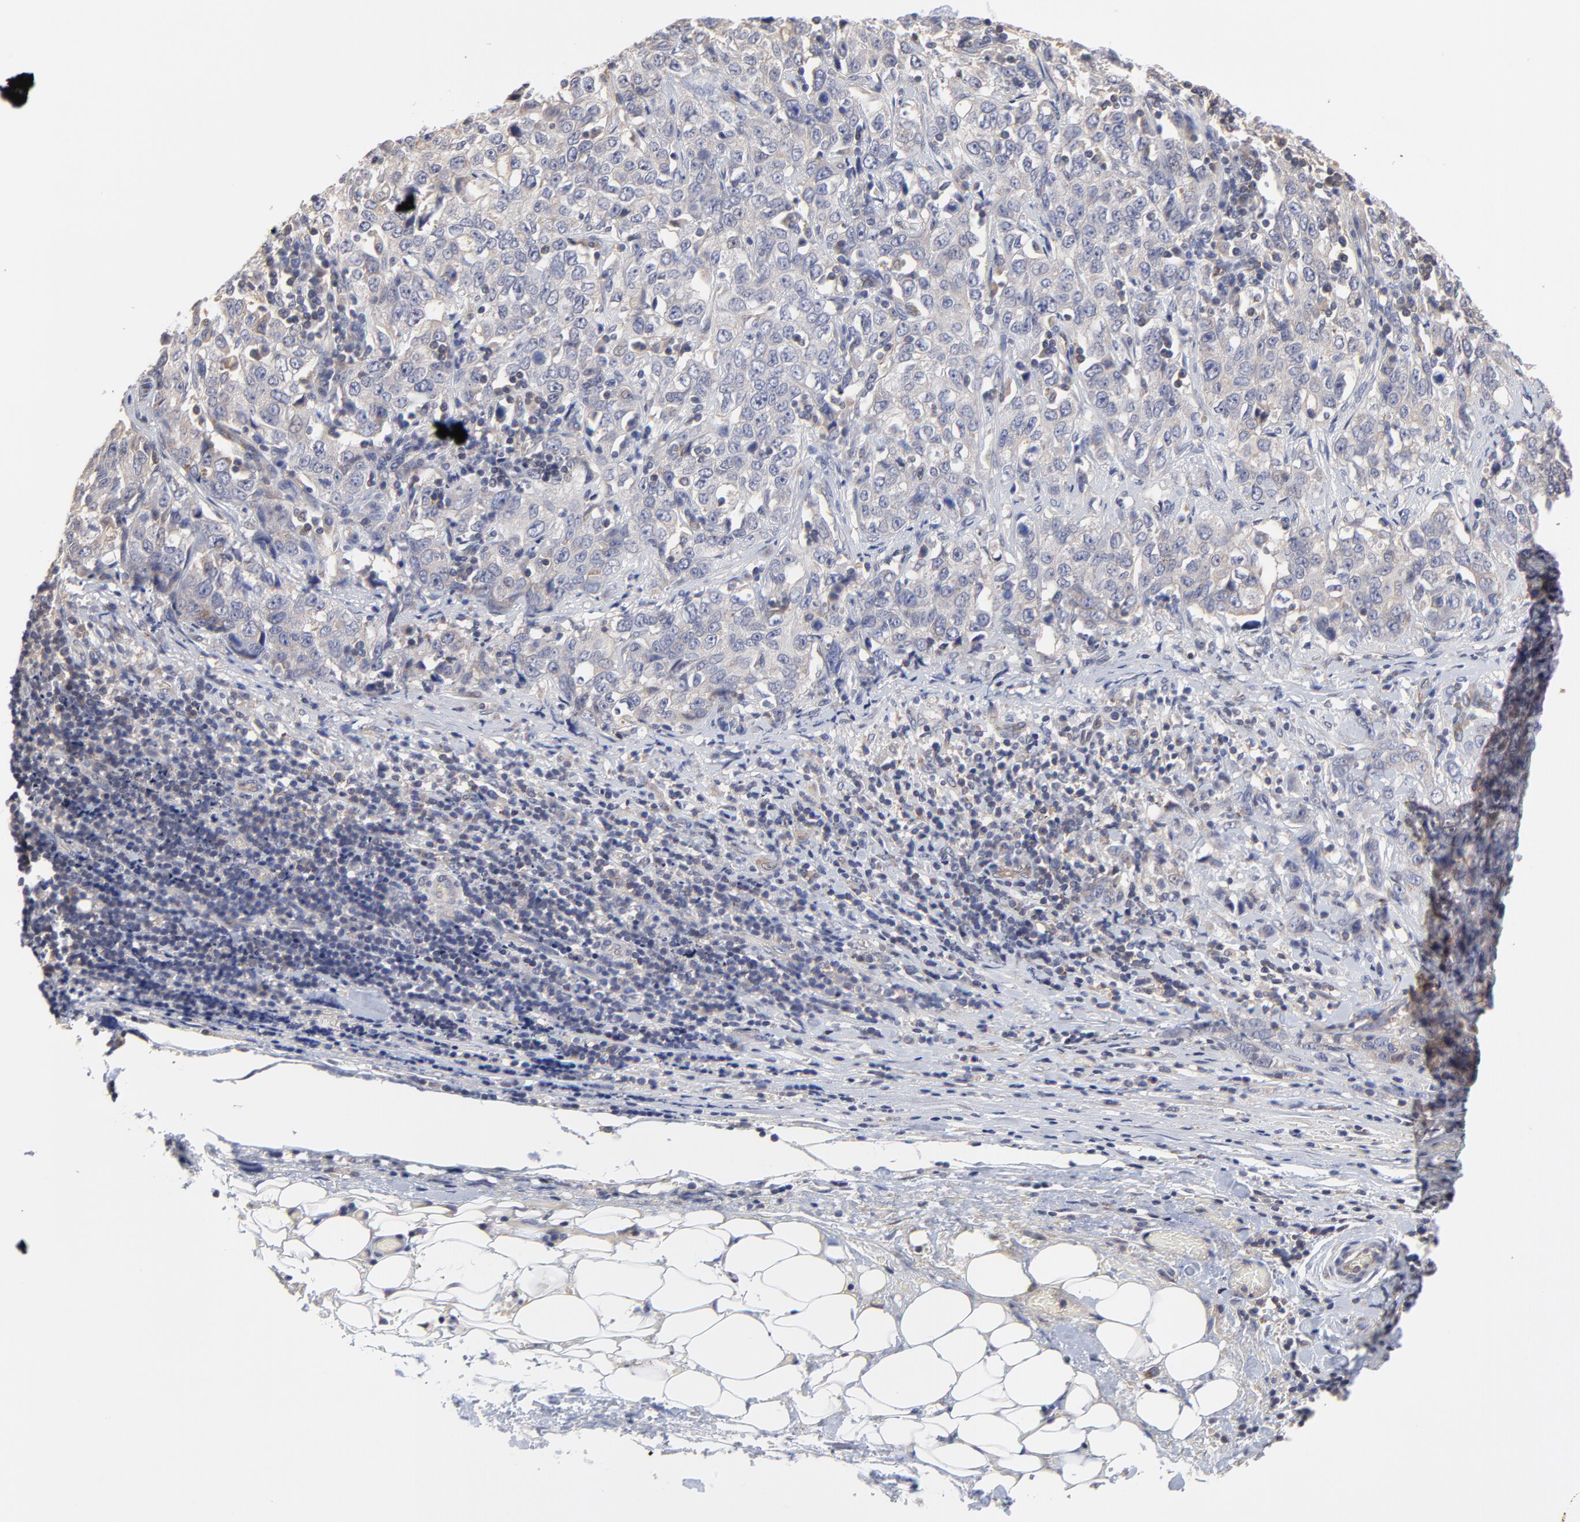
{"staining": {"intensity": "weak", "quantity": ">75%", "location": "cytoplasmic/membranous"}, "tissue": "stomach cancer", "cell_type": "Tumor cells", "image_type": "cancer", "snomed": [{"axis": "morphology", "description": "Adenocarcinoma, NOS"}, {"axis": "topography", "description": "Stomach"}], "caption": "Protein staining reveals weak cytoplasmic/membranous staining in approximately >75% of tumor cells in stomach cancer.", "gene": "ZNF157", "patient": {"sex": "male", "age": 48}}